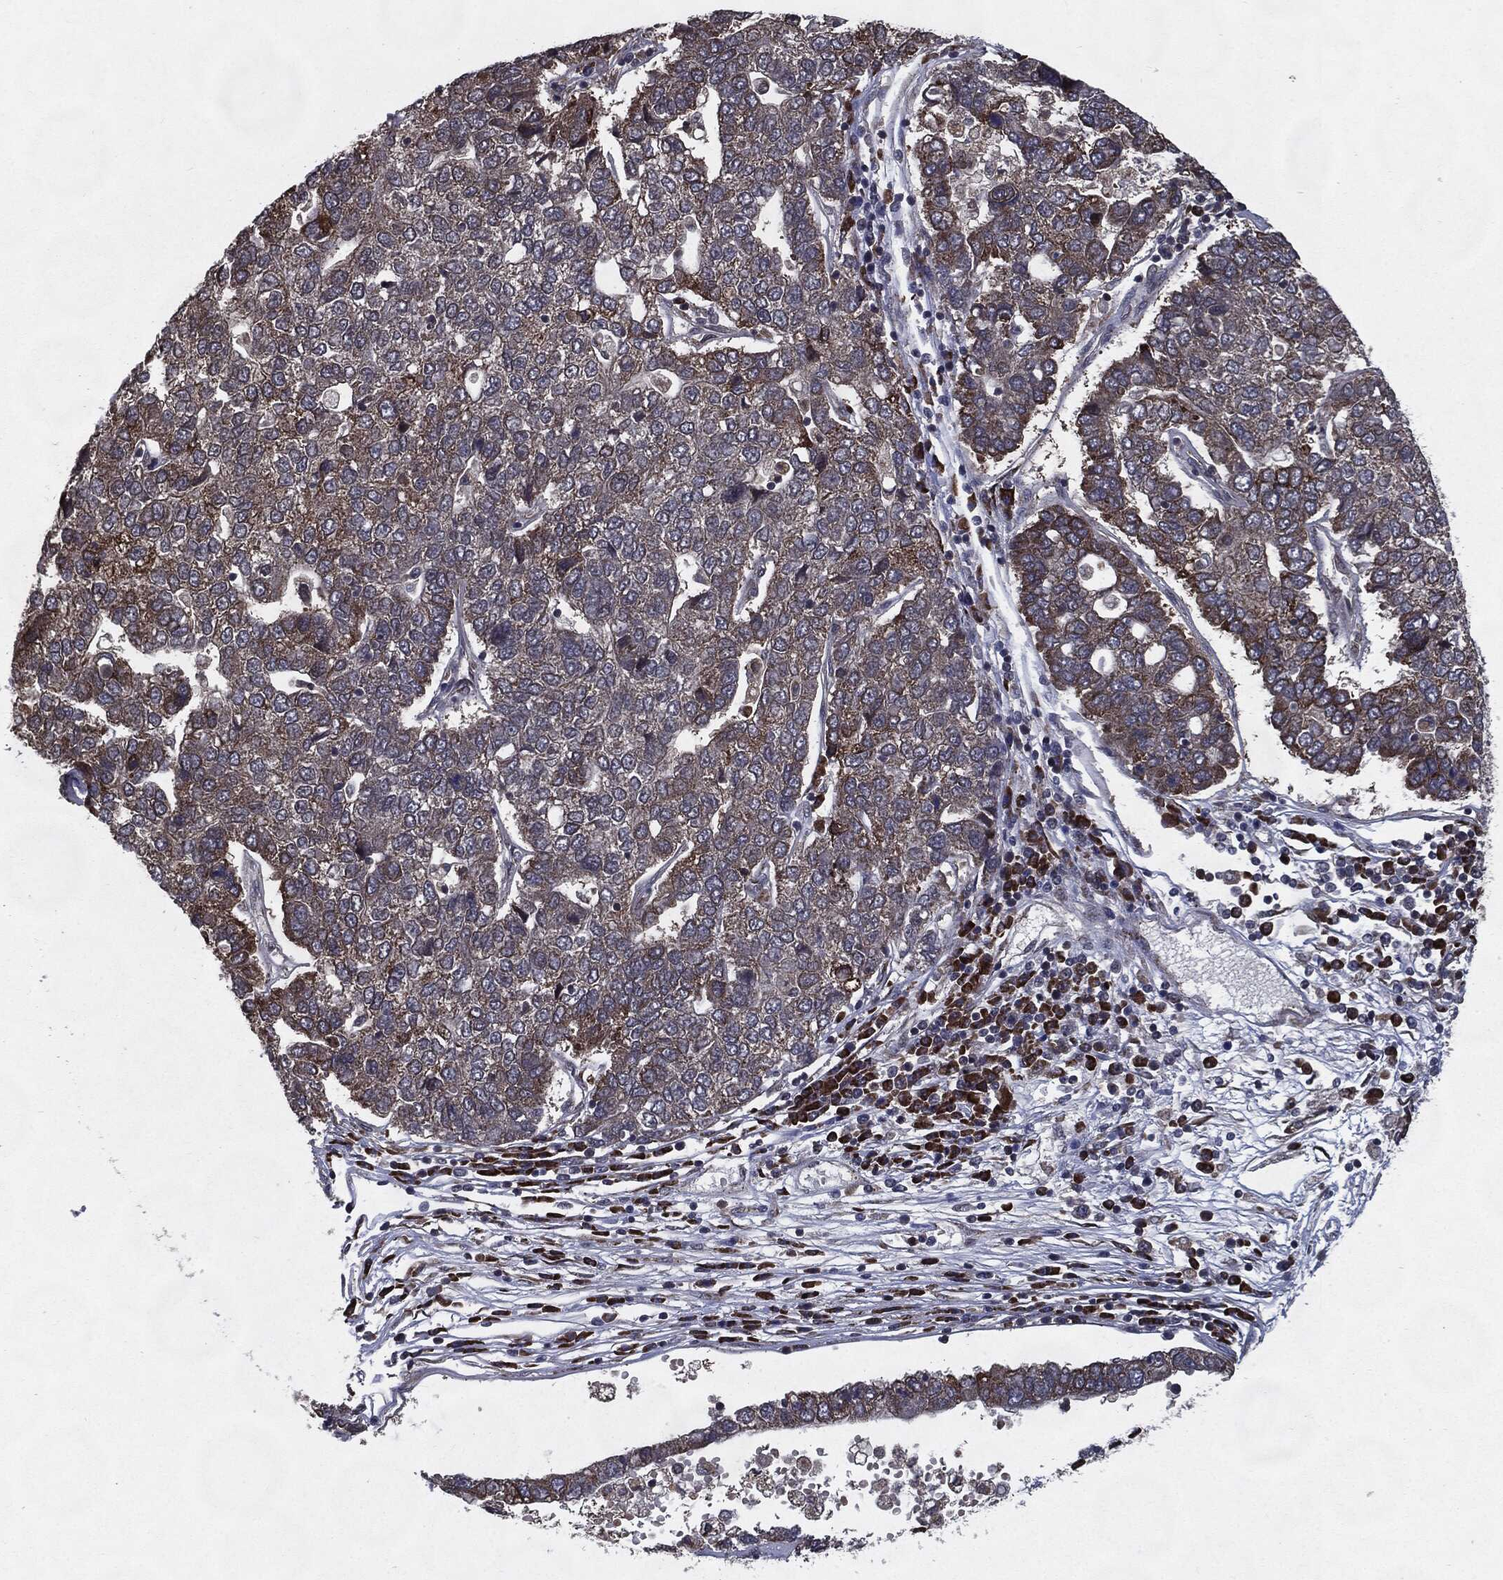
{"staining": {"intensity": "moderate", "quantity": "<25%", "location": "cytoplasmic/membranous"}, "tissue": "pancreatic cancer", "cell_type": "Tumor cells", "image_type": "cancer", "snomed": [{"axis": "morphology", "description": "Adenocarcinoma, NOS"}, {"axis": "topography", "description": "Pancreas"}], "caption": "Pancreatic cancer (adenocarcinoma) stained with a protein marker exhibits moderate staining in tumor cells.", "gene": "HDAC5", "patient": {"sex": "female", "age": 61}}